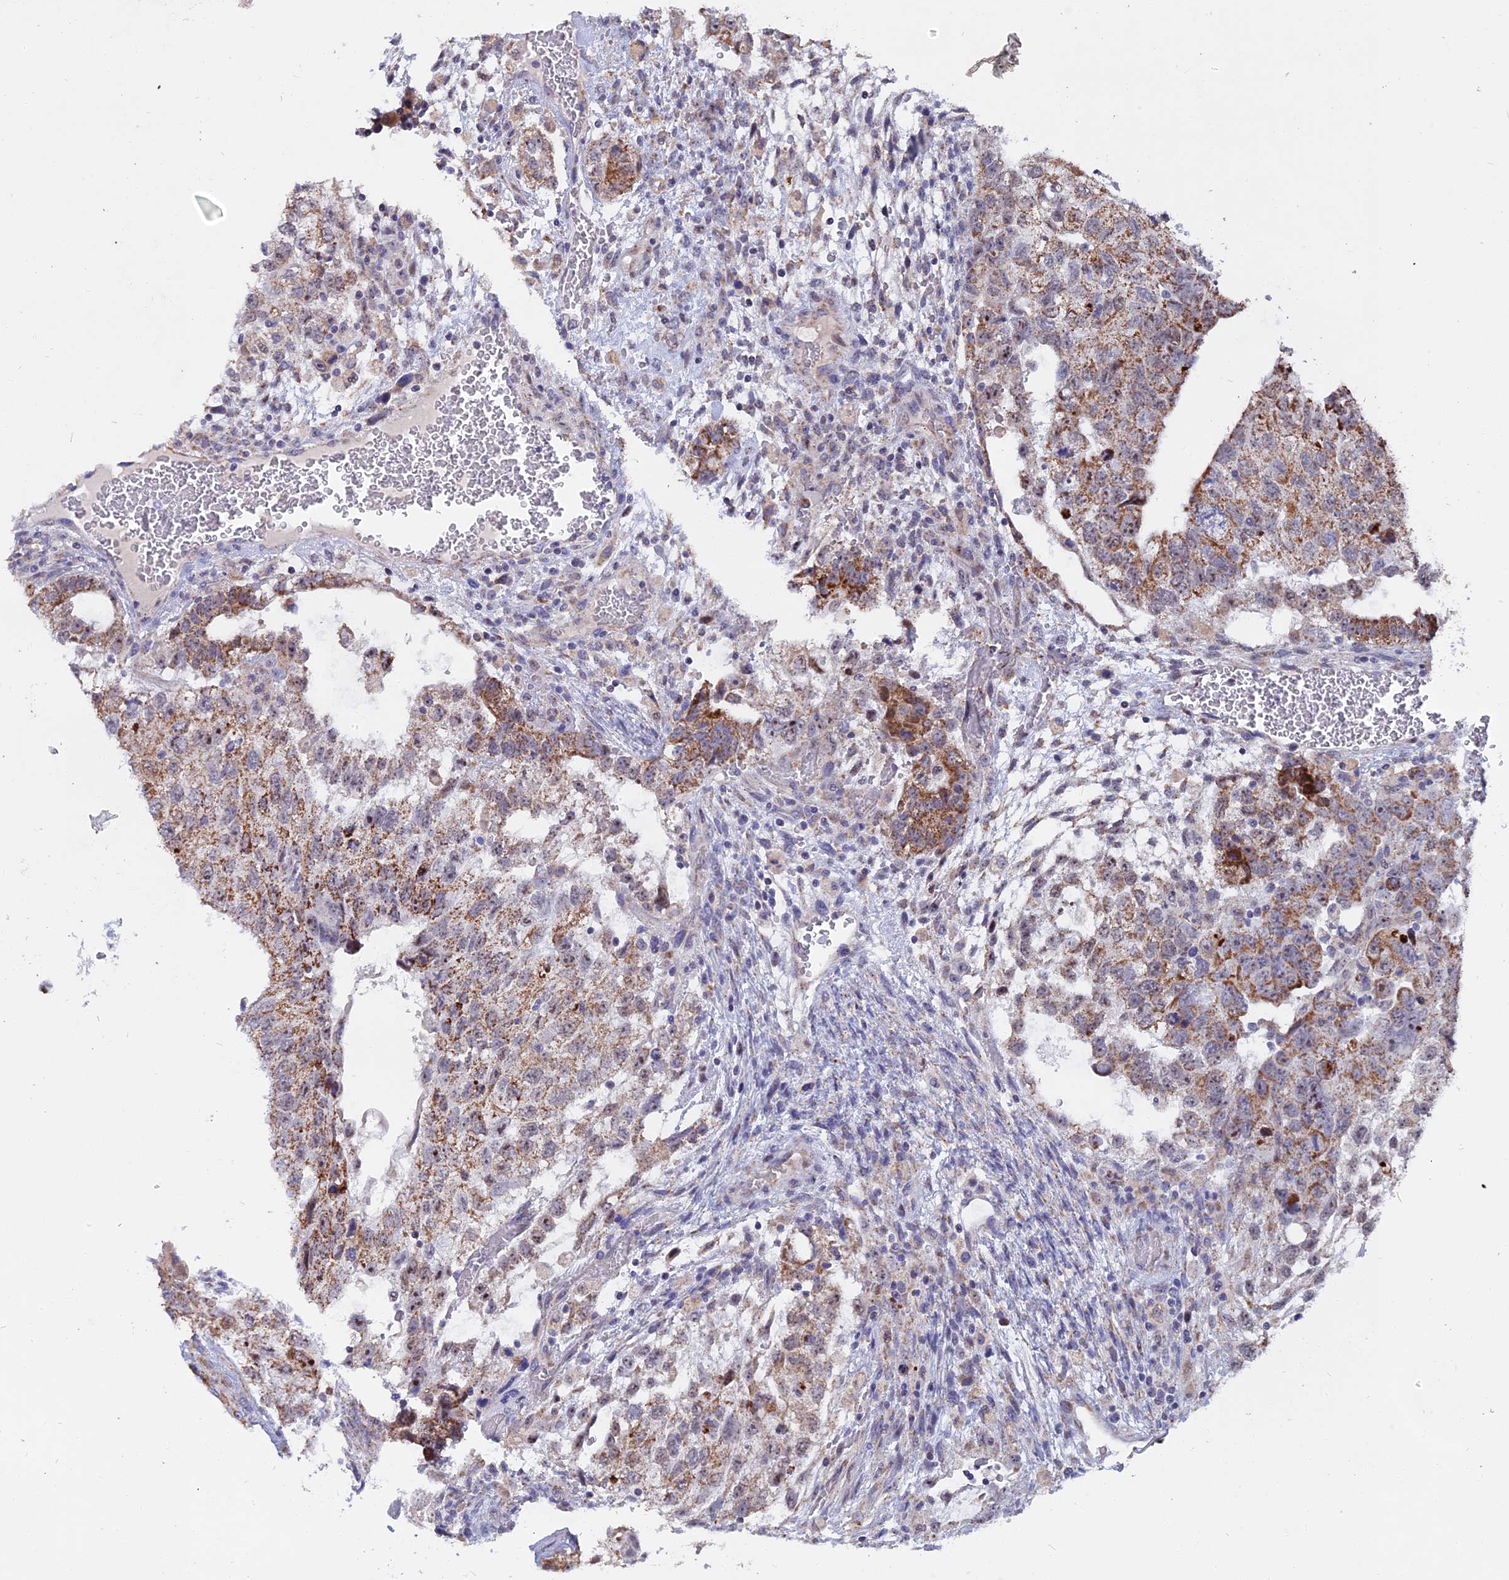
{"staining": {"intensity": "moderate", "quantity": ">75%", "location": "cytoplasmic/membranous"}, "tissue": "testis cancer", "cell_type": "Tumor cells", "image_type": "cancer", "snomed": [{"axis": "morphology", "description": "Normal tissue, NOS"}, {"axis": "morphology", "description": "Carcinoma, Embryonal, NOS"}, {"axis": "topography", "description": "Testis"}], "caption": "Protein positivity by immunohistochemistry displays moderate cytoplasmic/membranous staining in about >75% of tumor cells in embryonal carcinoma (testis). (IHC, brightfield microscopy, high magnification).", "gene": "DTWD1", "patient": {"sex": "male", "age": 36}}